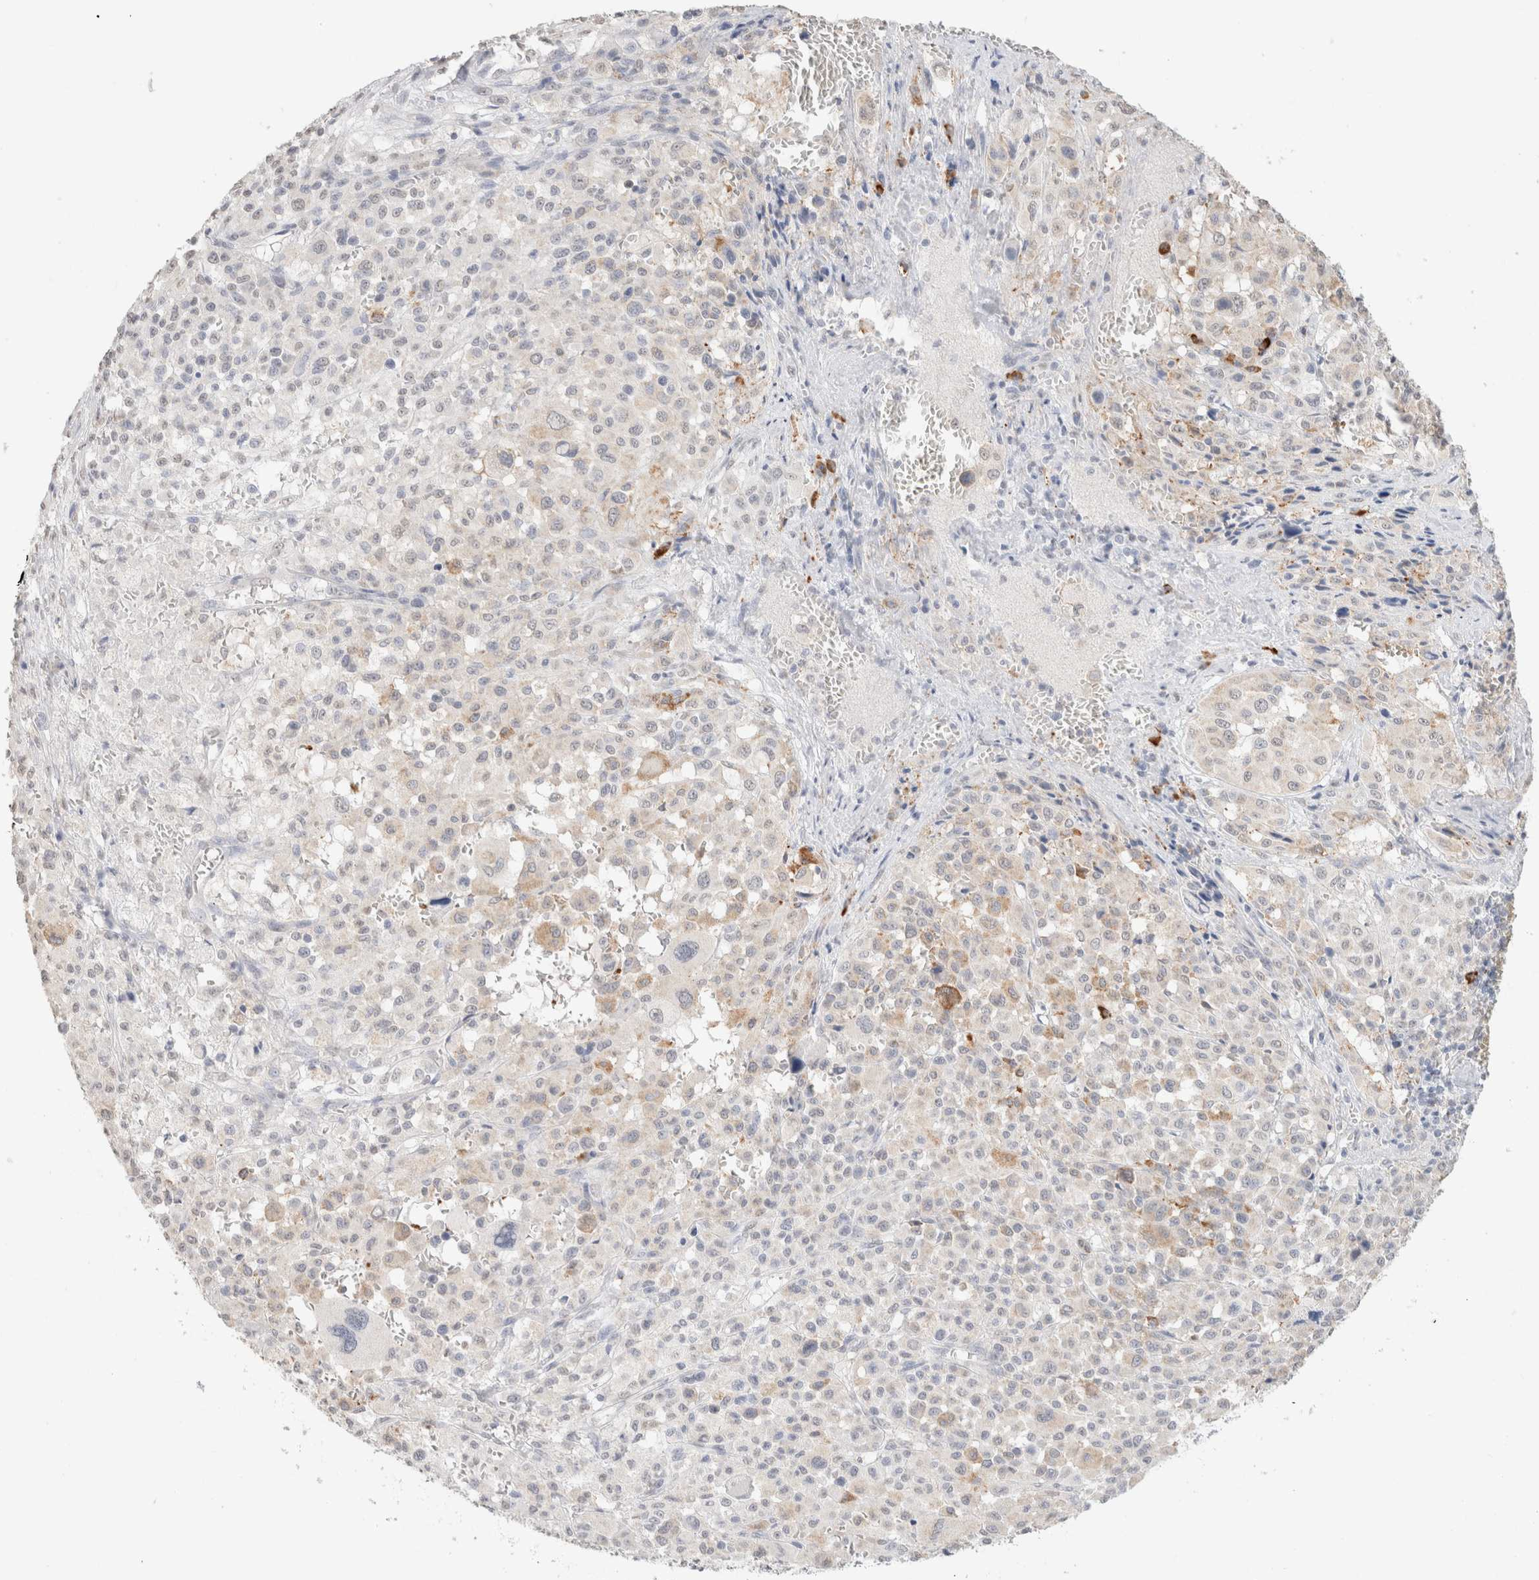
{"staining": {"intensity": "weak", "quantity": "<25%", "location": "cytoplasmic/membranous"}, "tissue": "melanoma", "cell_type": "Tumor cells", "image_type": "cancer", "snomed": [{"axis": "morphology", "description": "Malignant melanoma, Metastatic site"}, {"axis": "topography", "description": "Skin"}], "caption": "Immunohistochemical staining of human melanoma exhibits no significant staining in tumor cells.", "gene": "CD80", "patient": {"sex": "female", "age": 74}}